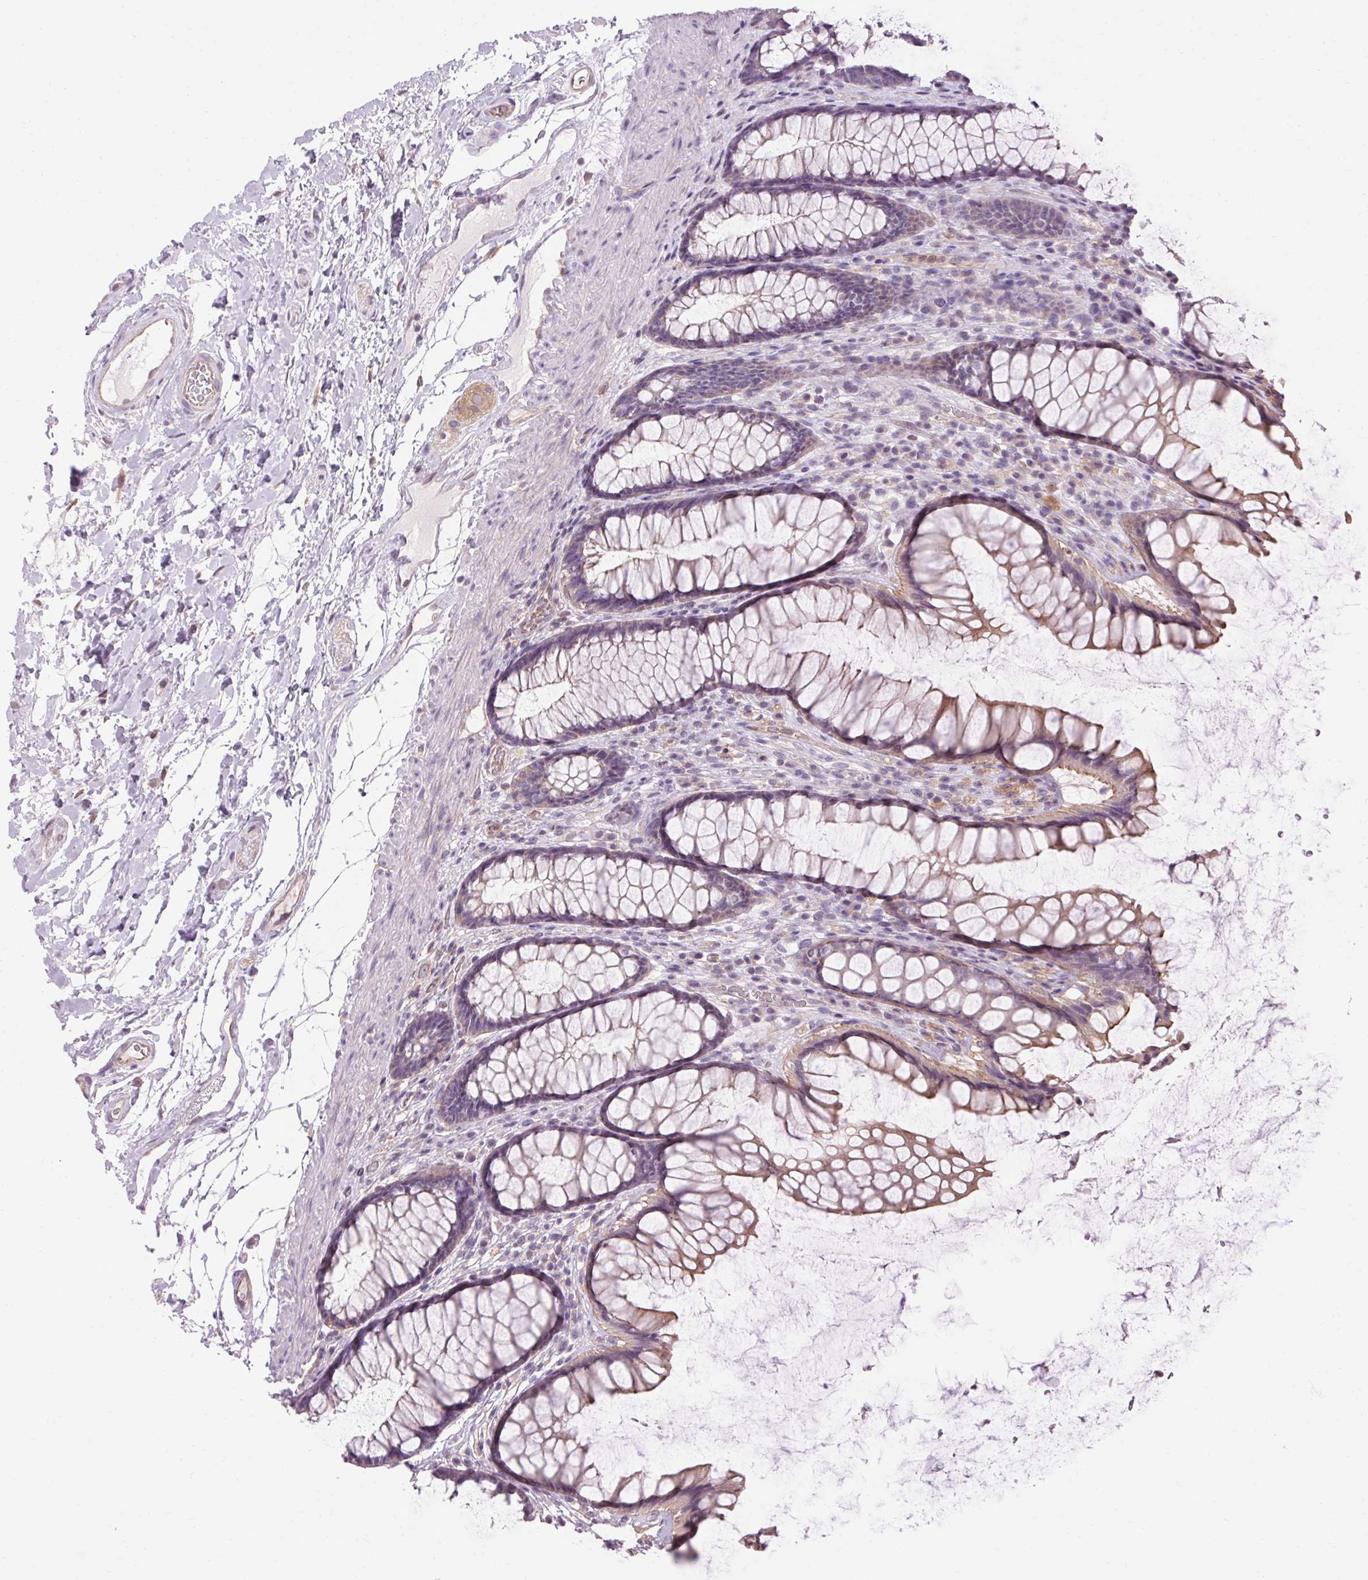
{"staining": {"intensity": "weak", "quantity": "25%-75%", "location": "cytoplasmic/membranous"}, "tissue": "rectum", "cell_type": "Glandular cells", "image_type": "normal", "snomed": [{"axis": "morphology", "description": "Normal tissue, NOS"}, {"axis": "topography", "description": "Rectum"}], "caption": "Protein analysis of normal rectum exhibits weak cytoplasmic/membranous expression in approximately 25%-75% of glandular cells.", "gene": "TM6SF1", "patient": {"sex": "male", "age": 72}}